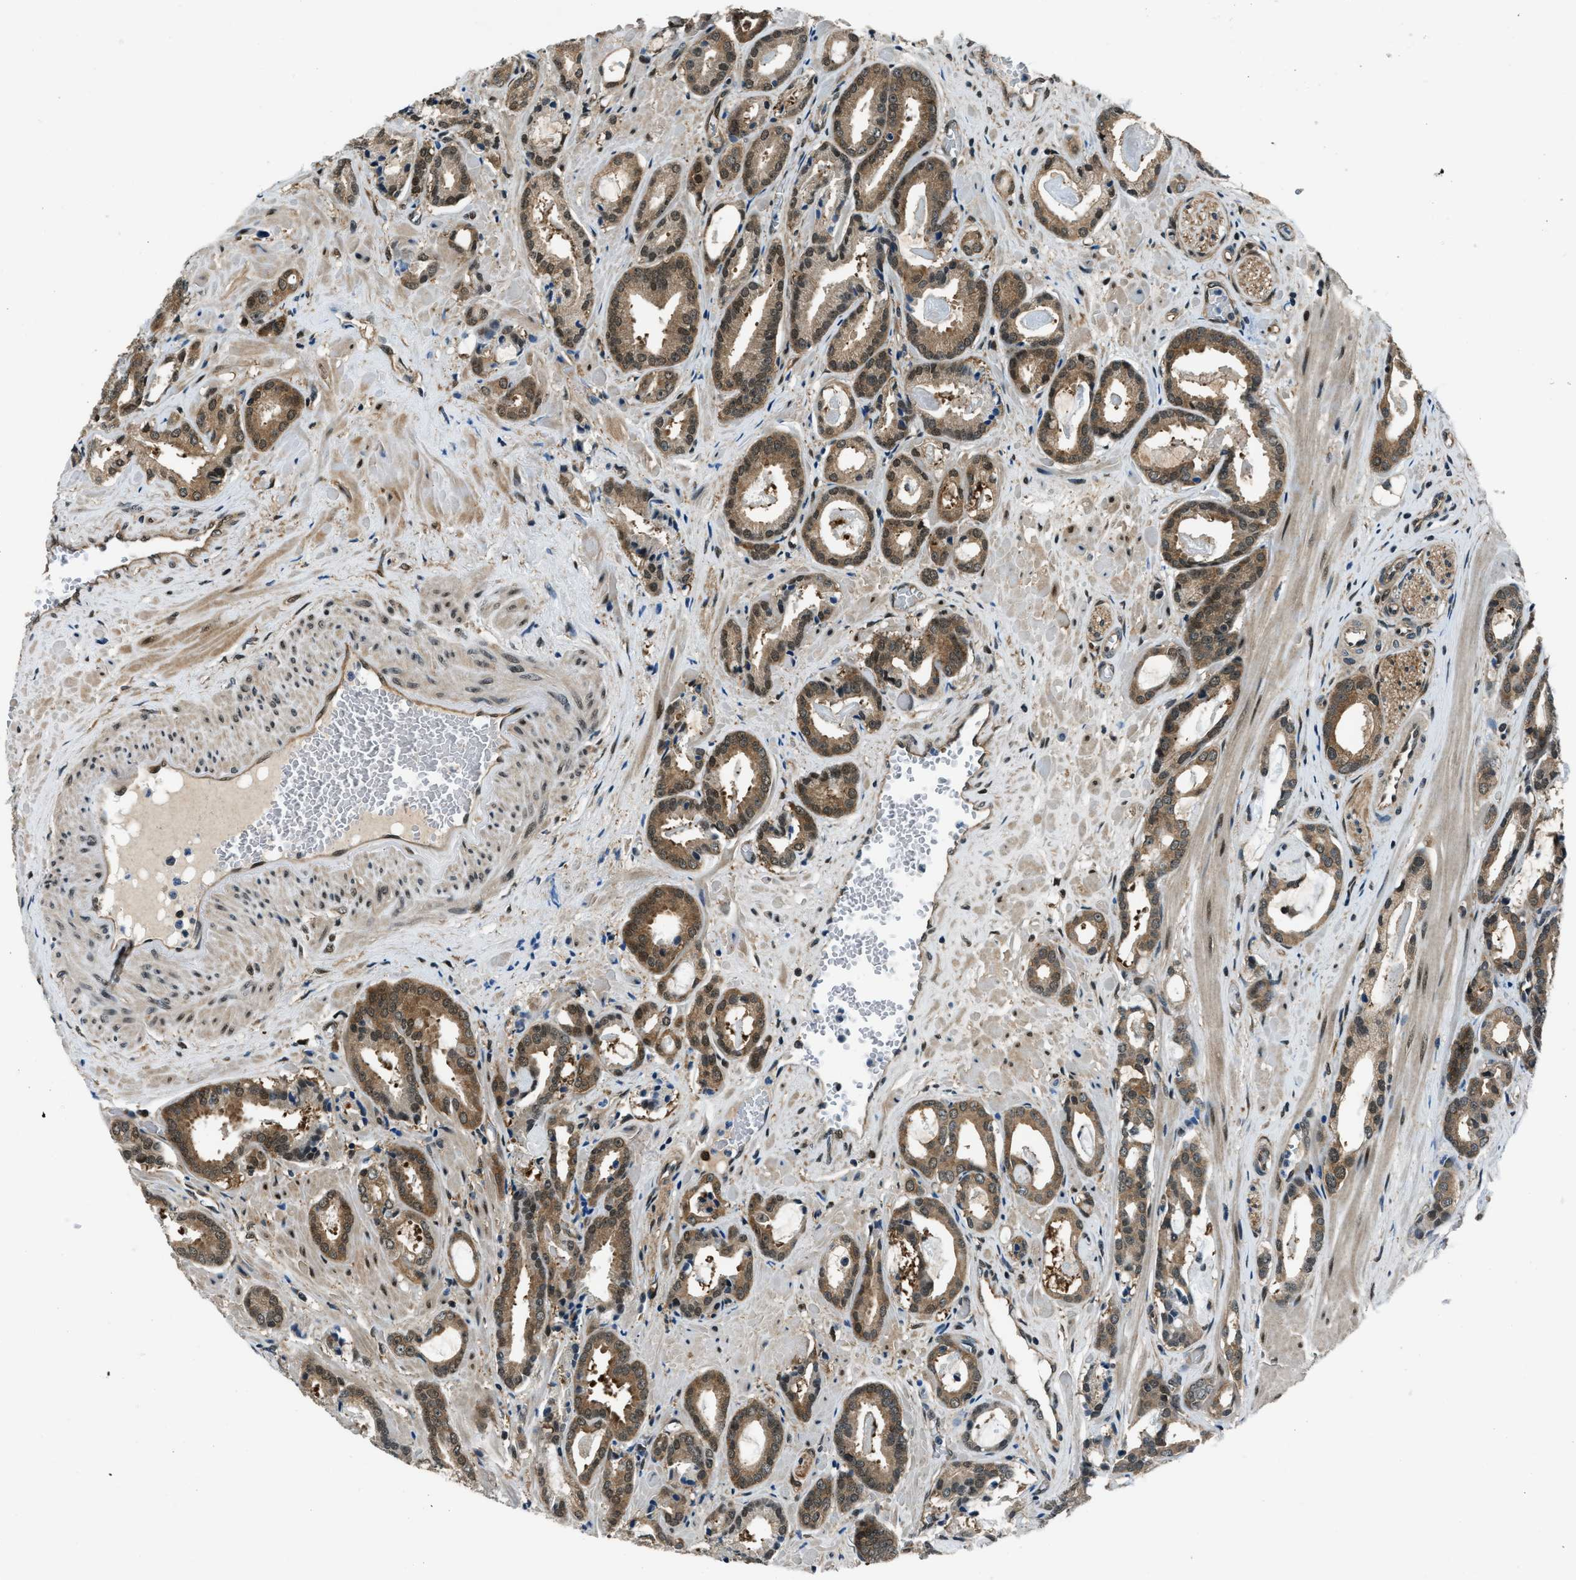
{"staining": {"intensity": "moderate", "quantity": ">75%", "location": "cytoplasmic/membranous,nuclear"}, "tissue": "prostate cancer", "cell_type": "Tumor cells", "image_type": "cancer", "snomed": [{"axis": "morphology", "description": "Adenocarcinoma, Low grade"}, {"axis": "topography", "description": "Prostate"}], "caption": "Protein expression analysis of human prostate cancer (adenocarcinoma (low-grade)) reveals moderate cytoplasmic/membranous and nuclear positivity in approximately >75% of tumor cells.", "gene": "NUDCD3", "patient": {"sex": "male", "age": 53}}